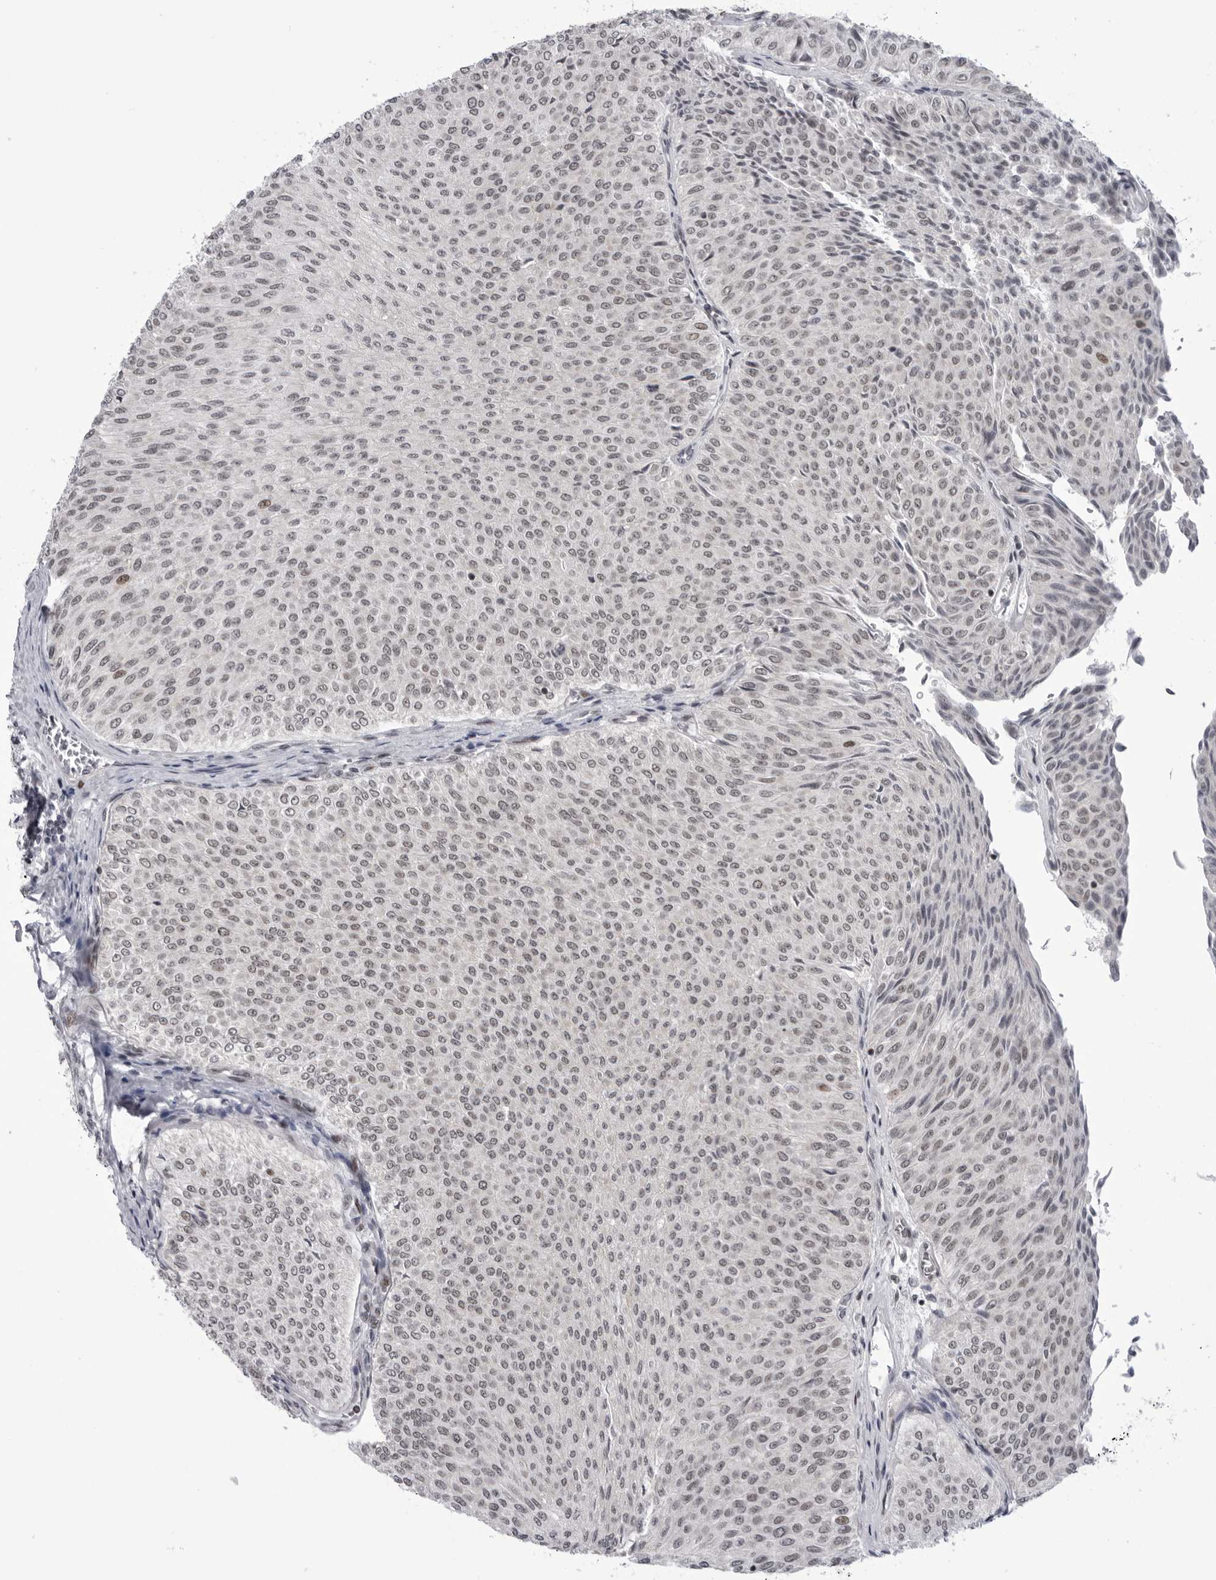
{"staining": {"intensity": "weak", "quantity": ">75%", "location": "nuclear"}, "tissue": "urothelial cancer", "cell_type": "Tumor cells", "image_type": "cancer", "snomed": [{"axis": "morphology", "description": "Urothelial carcinoma, Low grade"}, {"axis": "topography", "description": "Urinary bladder"}], "caption": "An IHC histopathology image of neoplastic tissue is shown. Protein staining in brown highlights weak nuclear positivity in urothelial cancer within tumor cells.", "gene": "ALPK2", "patient": {"sex": "male", "age": 78}}